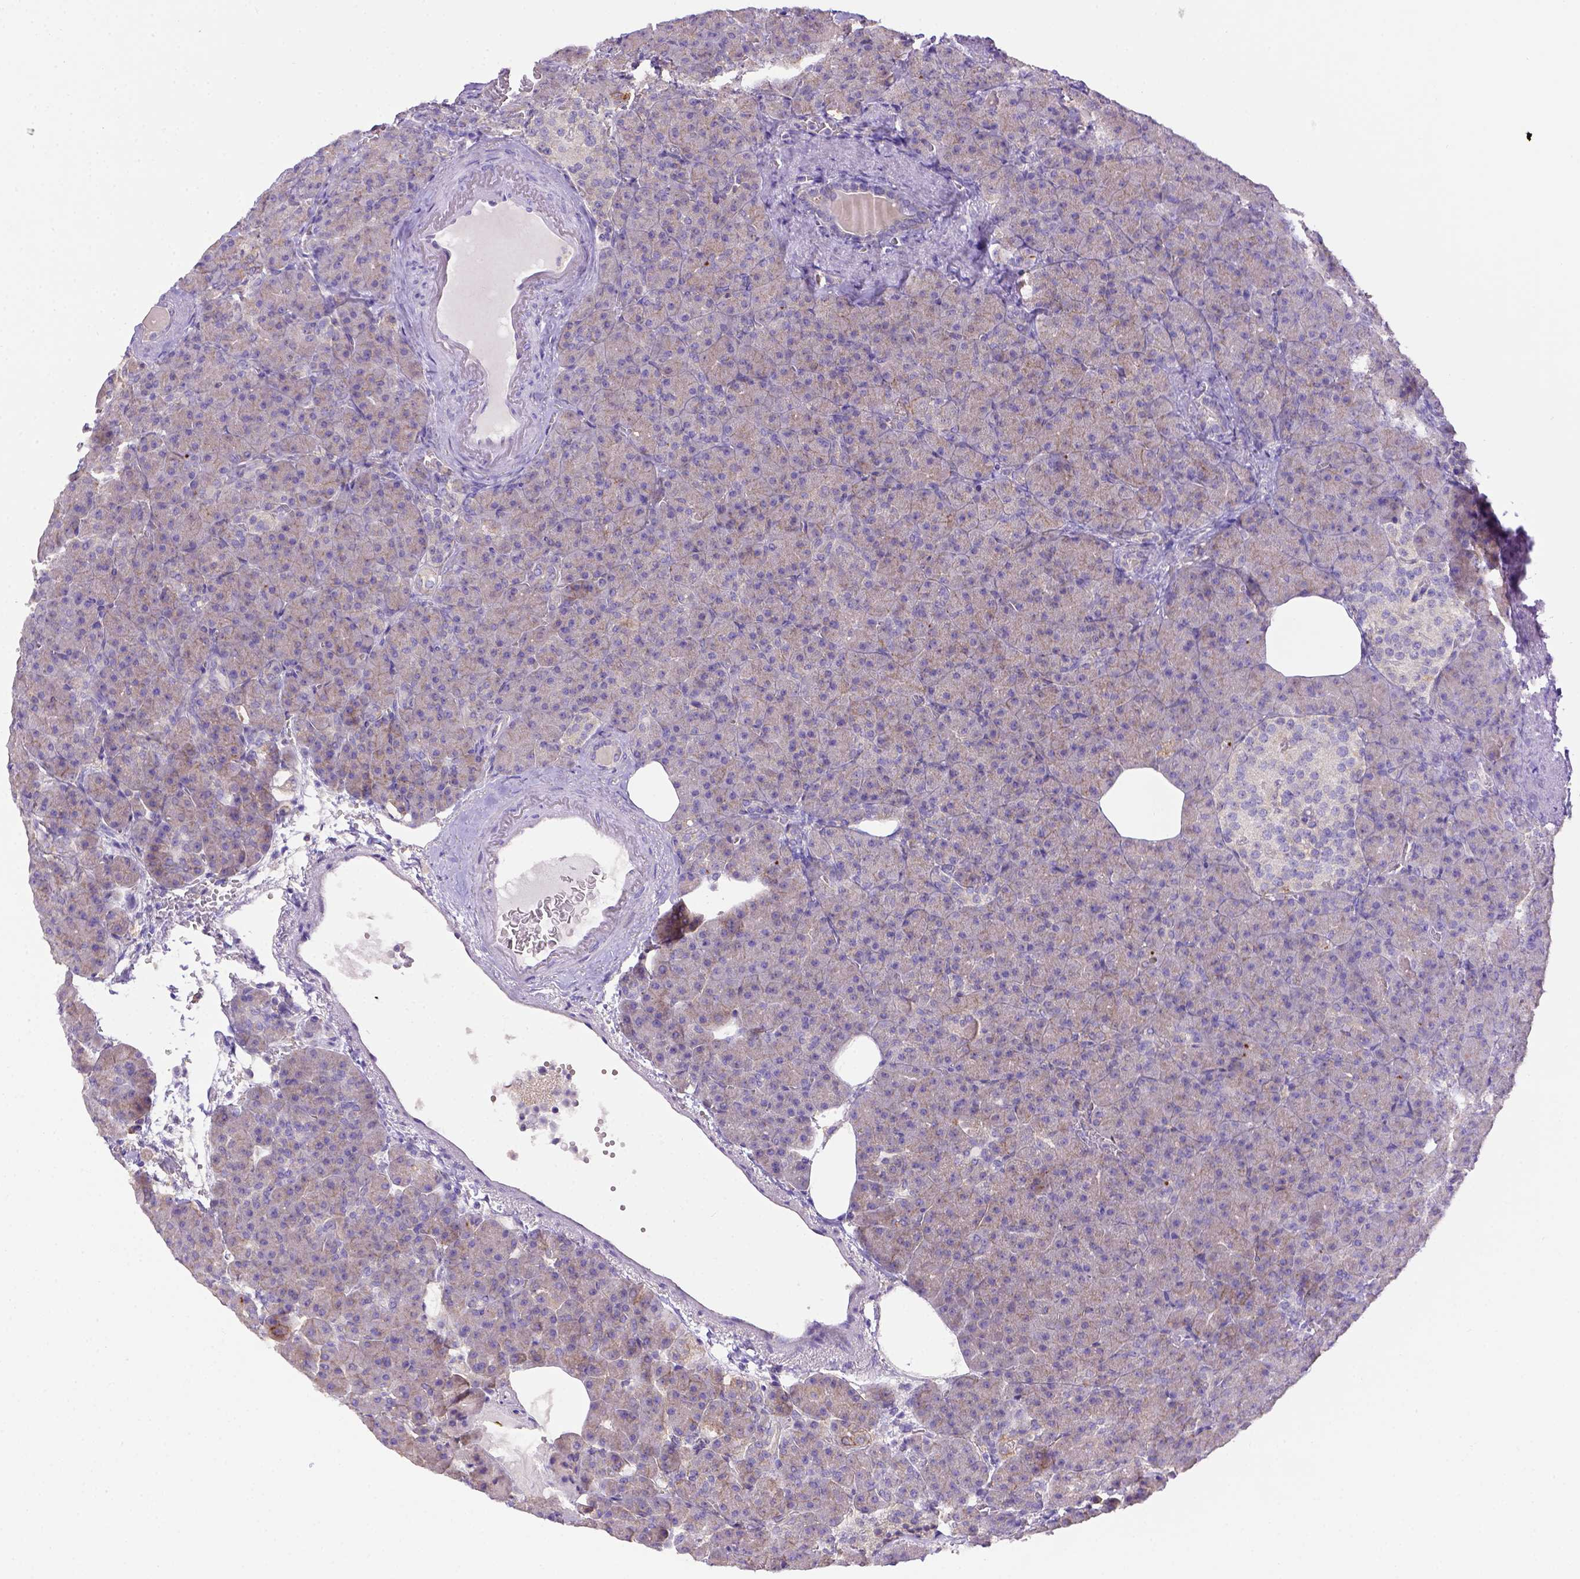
{"staining": {"intensity": "negative", "quantity": "none", "location": "none"}, "tissue": "pancreas", "cell_type": "Exocrine glandular cells", "image_type": "normal", "snomed": [{"axis": "morphology", "description": "Normal tissue, NOS"}, {"axis": "topography", "description": "Pancreas"}], "caption": "Immunohistochemistry histopathology image of benign human pancreas stained for a protein (brown), which shows no staining in exocrine glandular cells.", "gene": "CD40", "patient": {"sex": "female", "age": 74}}